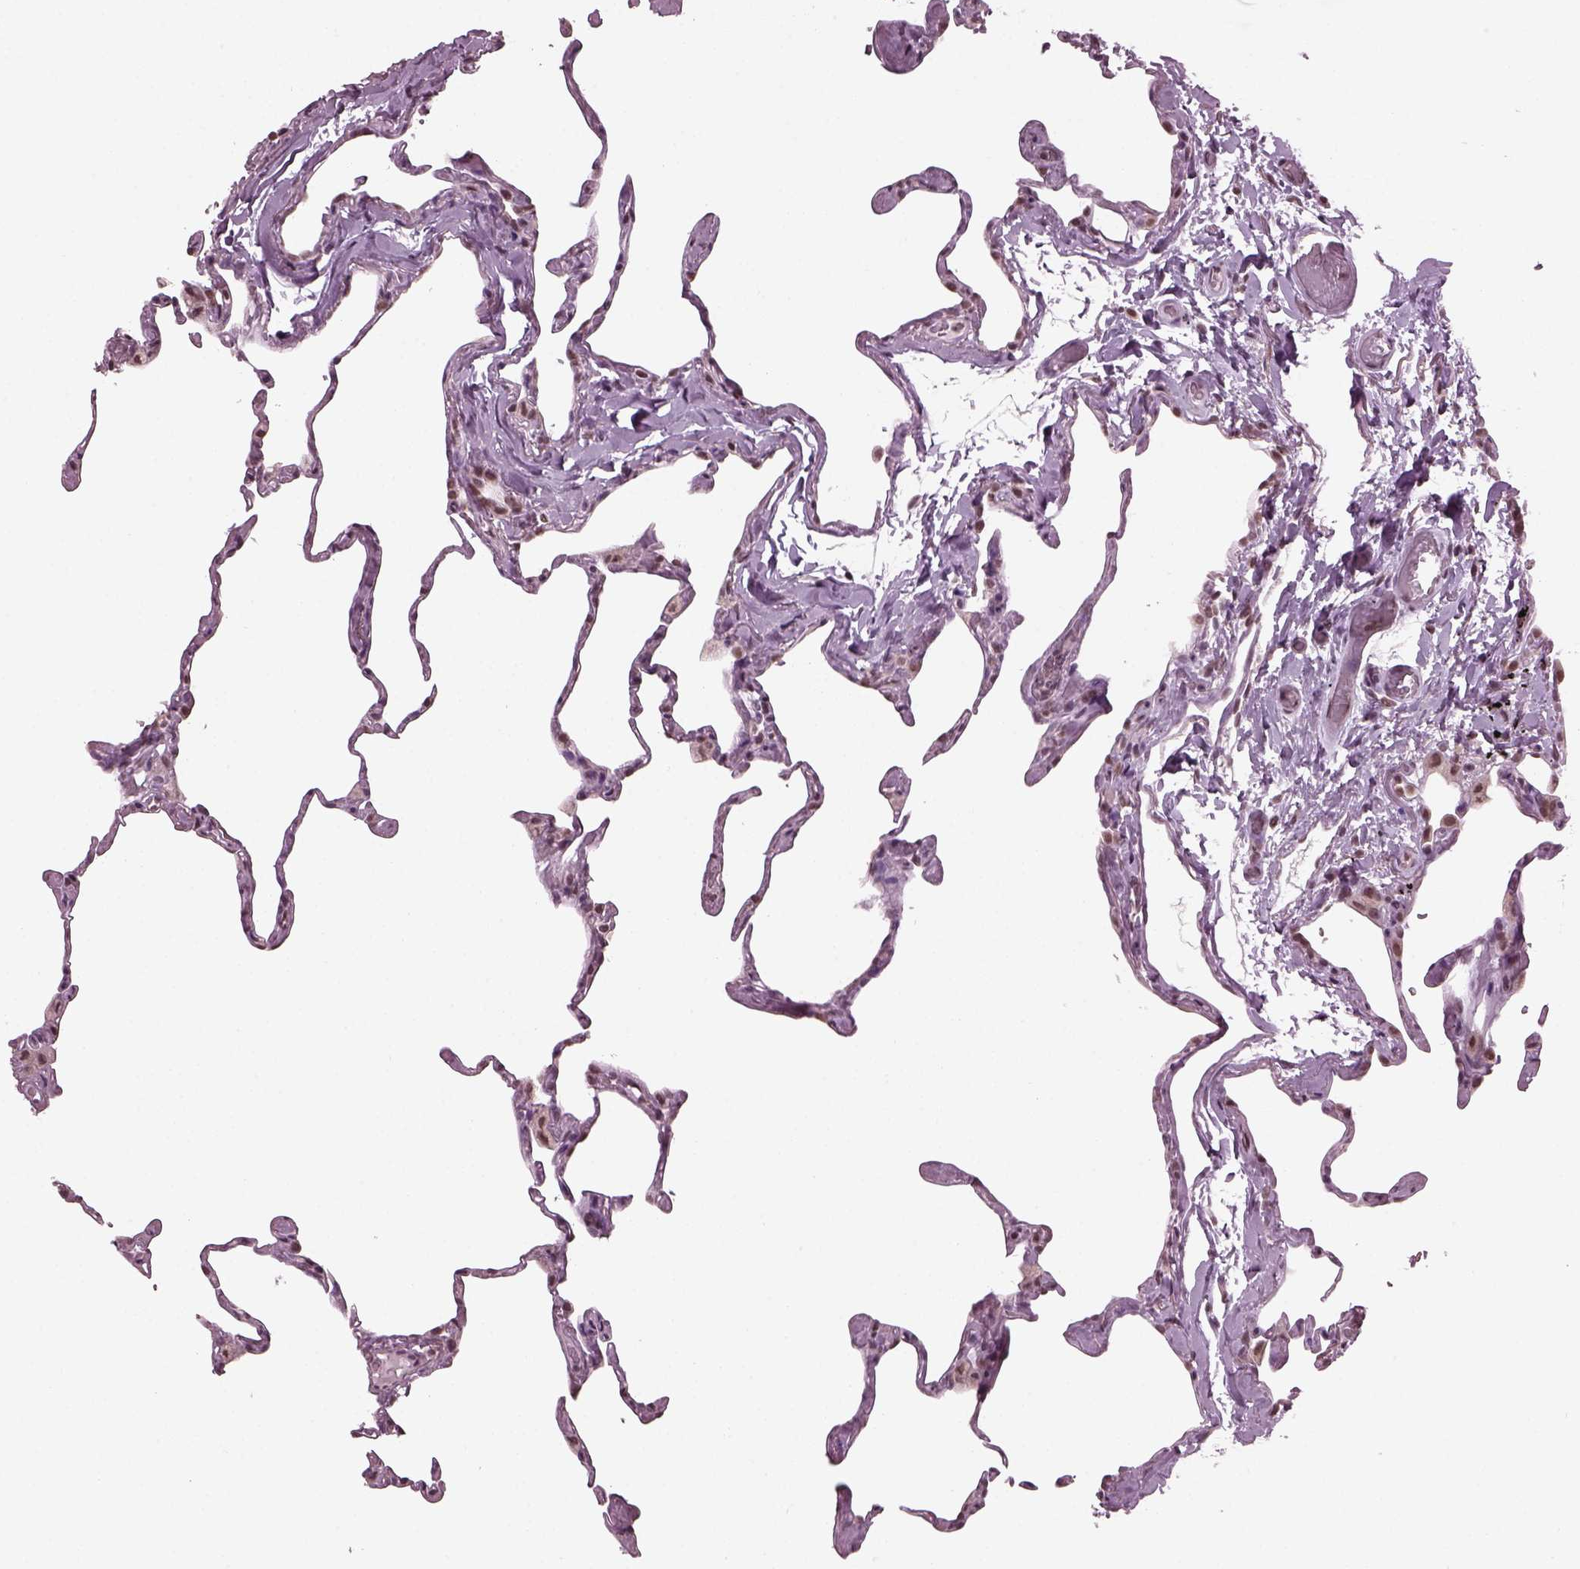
{"staining": {"intensity": "negative", "quantity": "none", "location": "none"}, "tissue": "lung", "cell_type": "Alveolar cells", "image_type": "normal", "snomed": [{"axis": "morphology", "description": "Normal tissue, NOS"}, {"axis": "topography", "description": "Lung"}], "caption": "Immunohistochemistry of benign lung reveals no positivity in alveolar cells. (DAB IHC visualized using brightfield microscopy, high magnification).", "gene": "RUVBL2", "patient": {"sex": "male", "age": 65}}